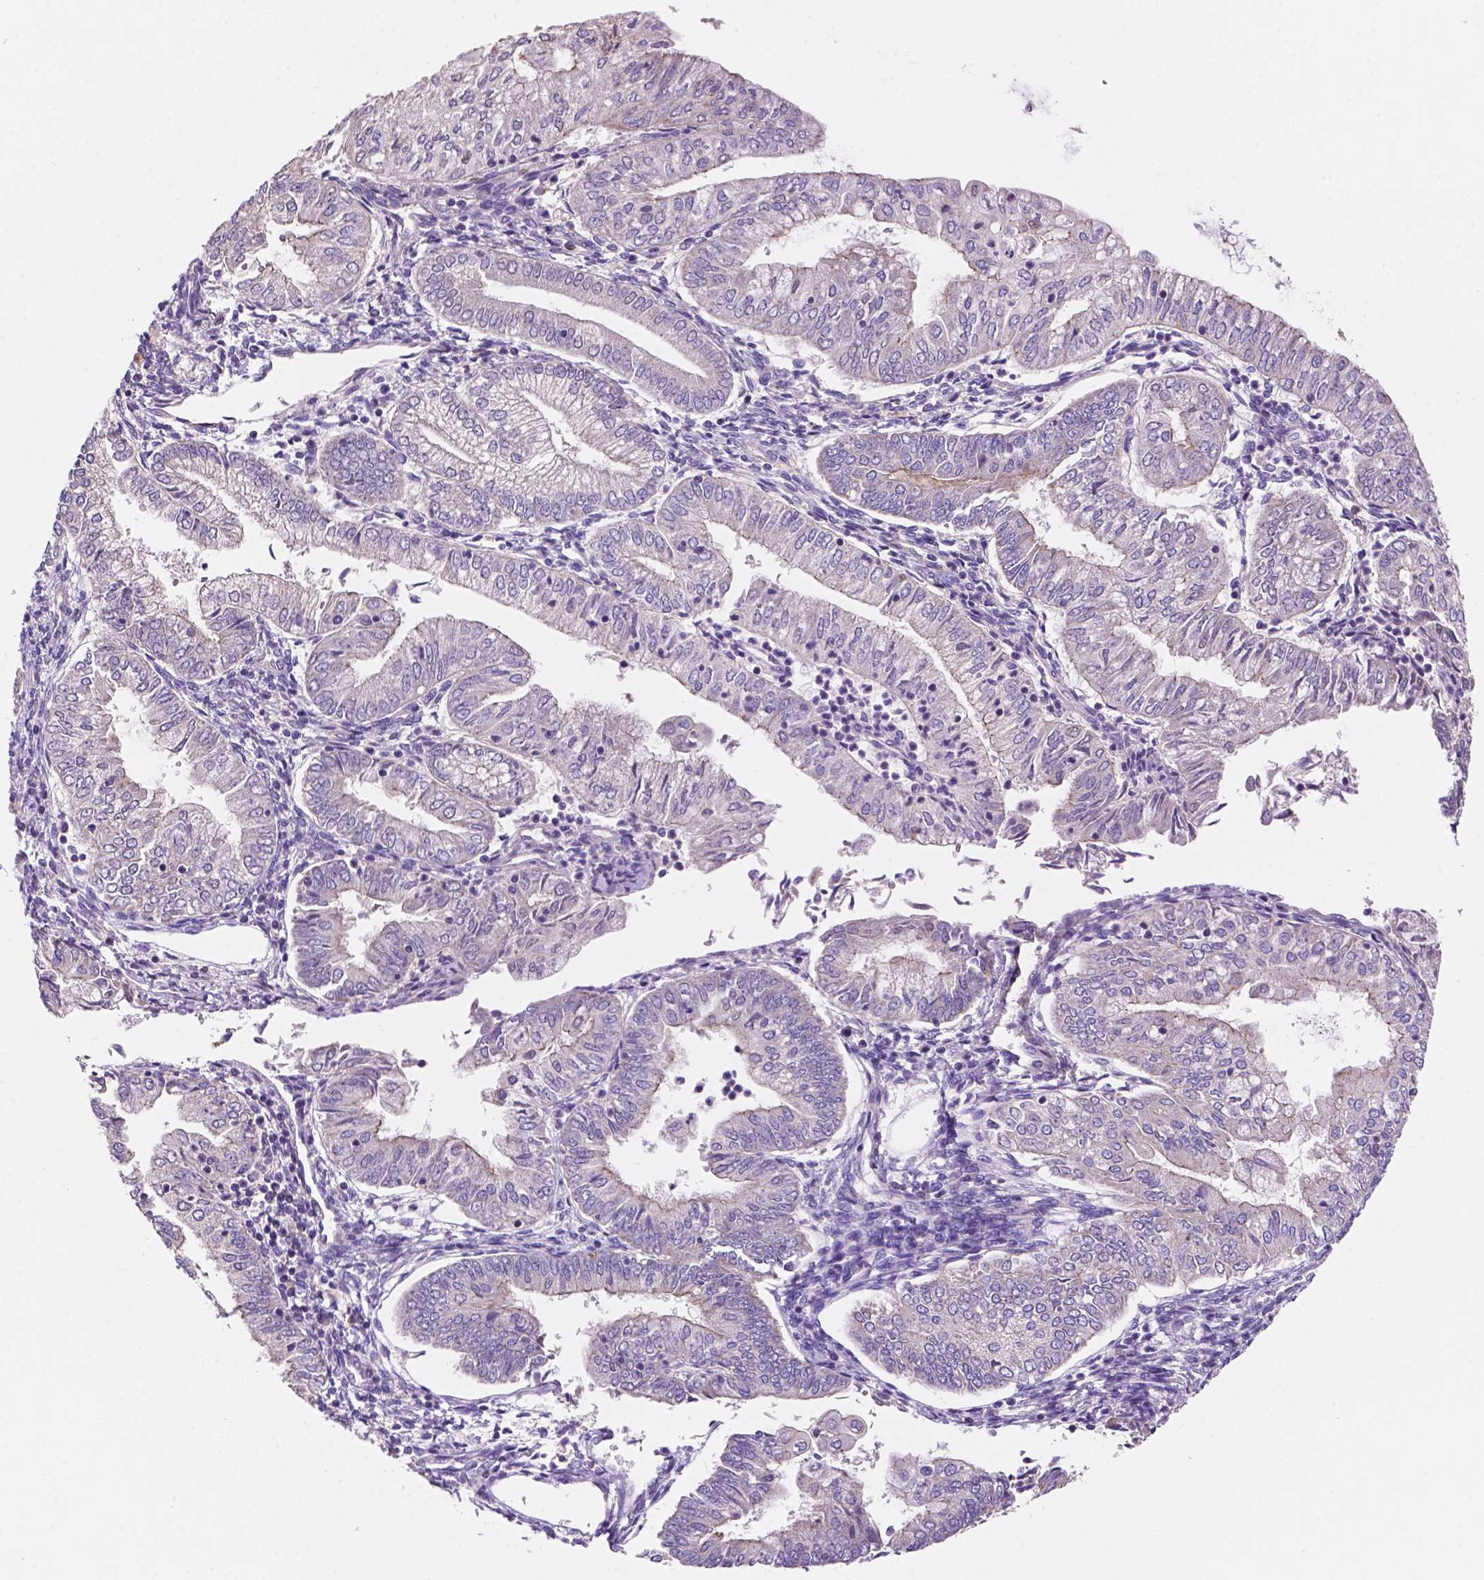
{"staining": {"intensity": "weak", "quantity": "<25%", "location": "cytoplasmic/membranous"}, "tissue": "endometrial cancer", "cell_type": "Tumor cells", "image_type": "cancer", "snomed": [{"axis": "morphology", "description": "Adenocarcinoma, NOS"}, {"axis": "topography", "description": "Endometrium"}], "caption": "High power microscopy image of an immunohistochemistry (IHC) image of endometrial cancer (adenocarcinoma), revealing no significant expression in tumor cells. (Brightfield microscopy of DAB (3,3'-diaminobenzidine) immunohistochemistry at high magnification).", "gene": "MKRN2OS", "patient": {"sex": "female", "age": 55}}